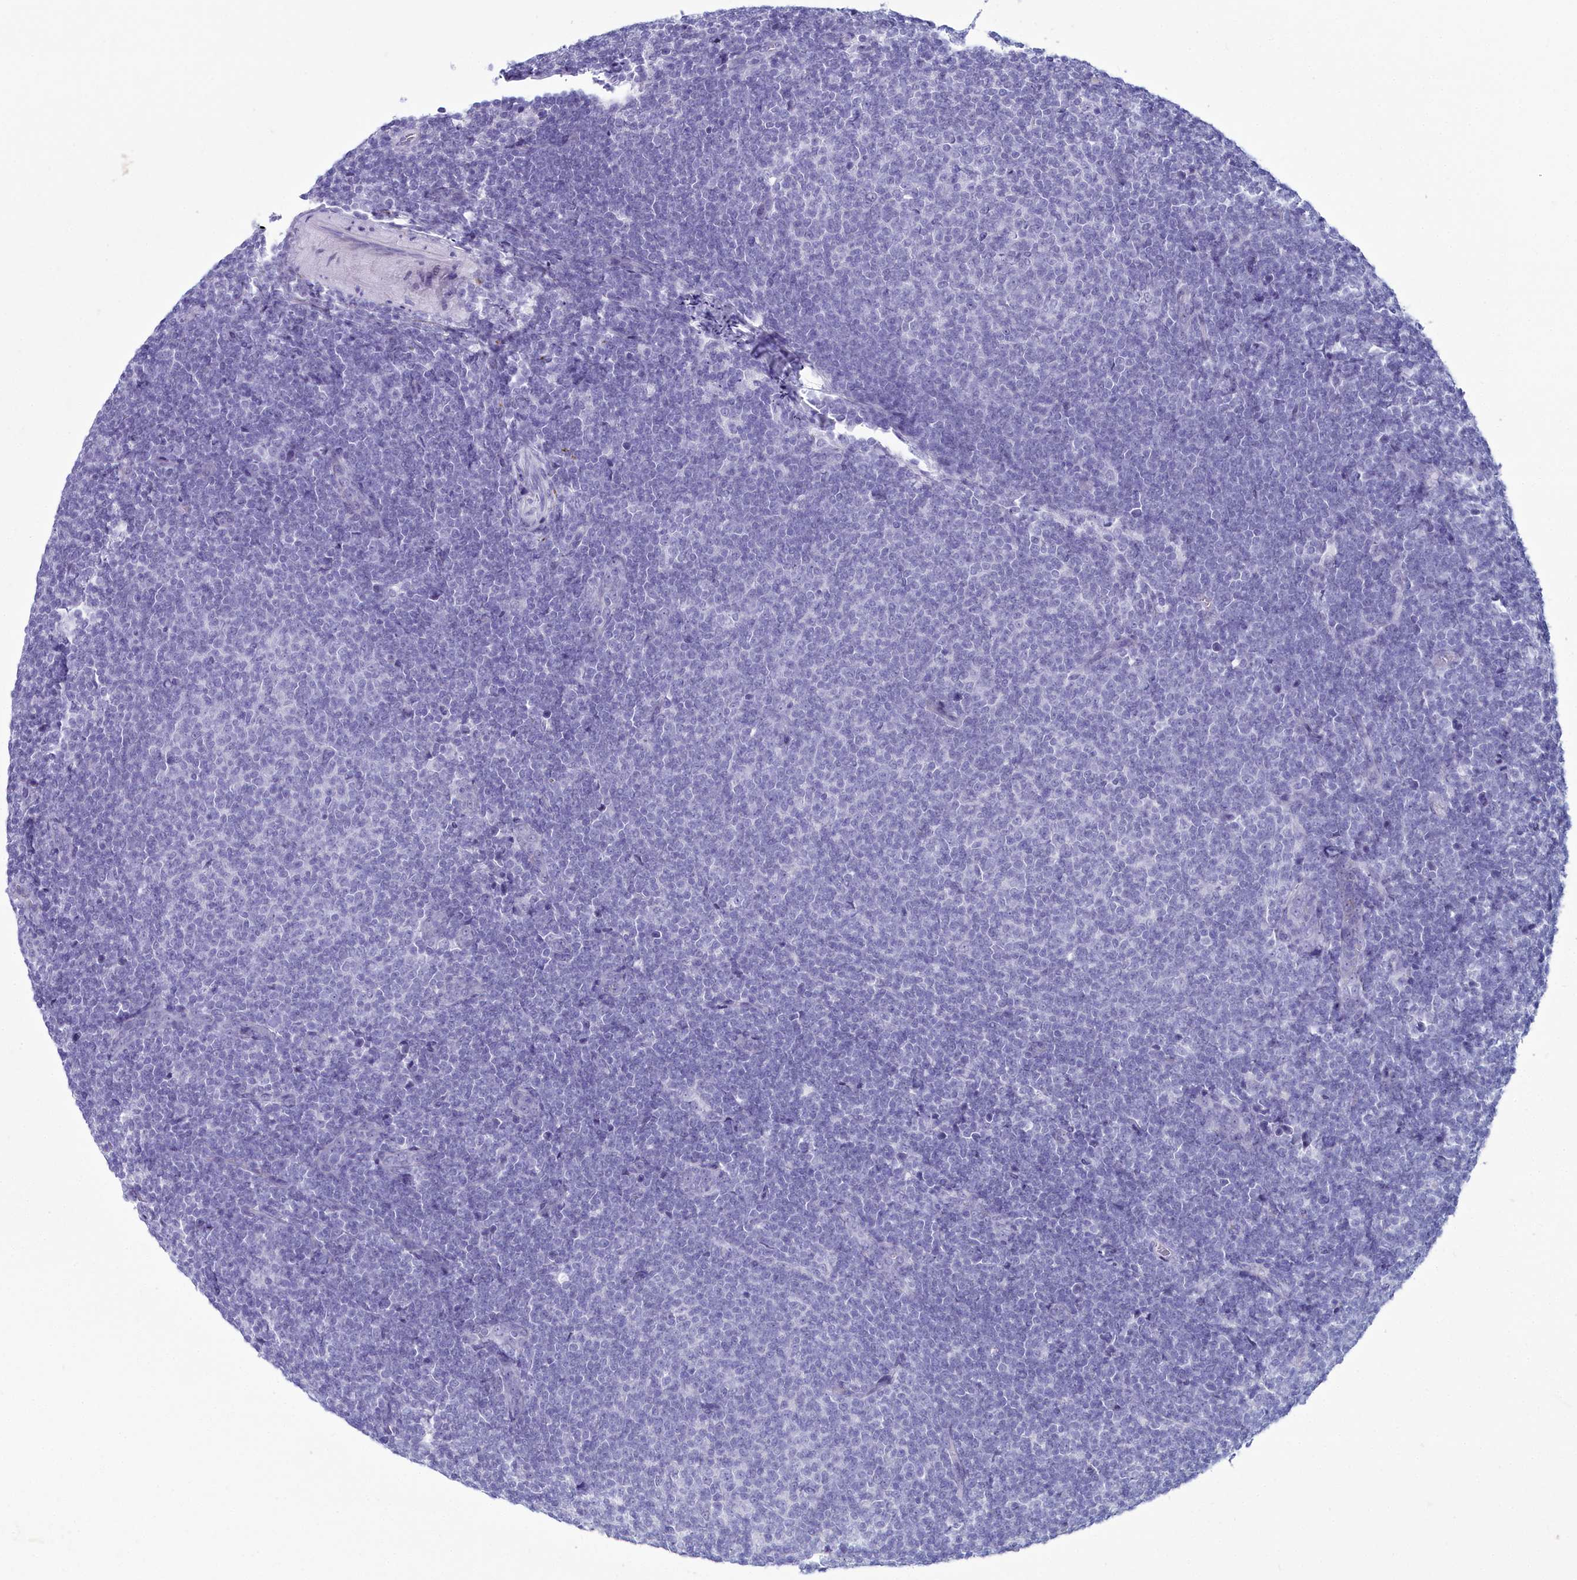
{"staining": {"intensity": "negative", "quantity": "none", "location": "none"}, "tissue": "lymphoma", "cell_type": "Tumor cells", "image_type": "cancer", "snomed": [{"axis": "morphology", "description": "Malignant lymphoma, non-Hodgkin's type, Low grade"}, {"axis": "topography", "description": "Lymph node"}], "caption": "A high-resolution histopathology image shows IHC staining of lymphoma, which shows no significant expression in tumor cells.", "gene": "MAP6", "patient": {"sex": "male", "age": 66}}